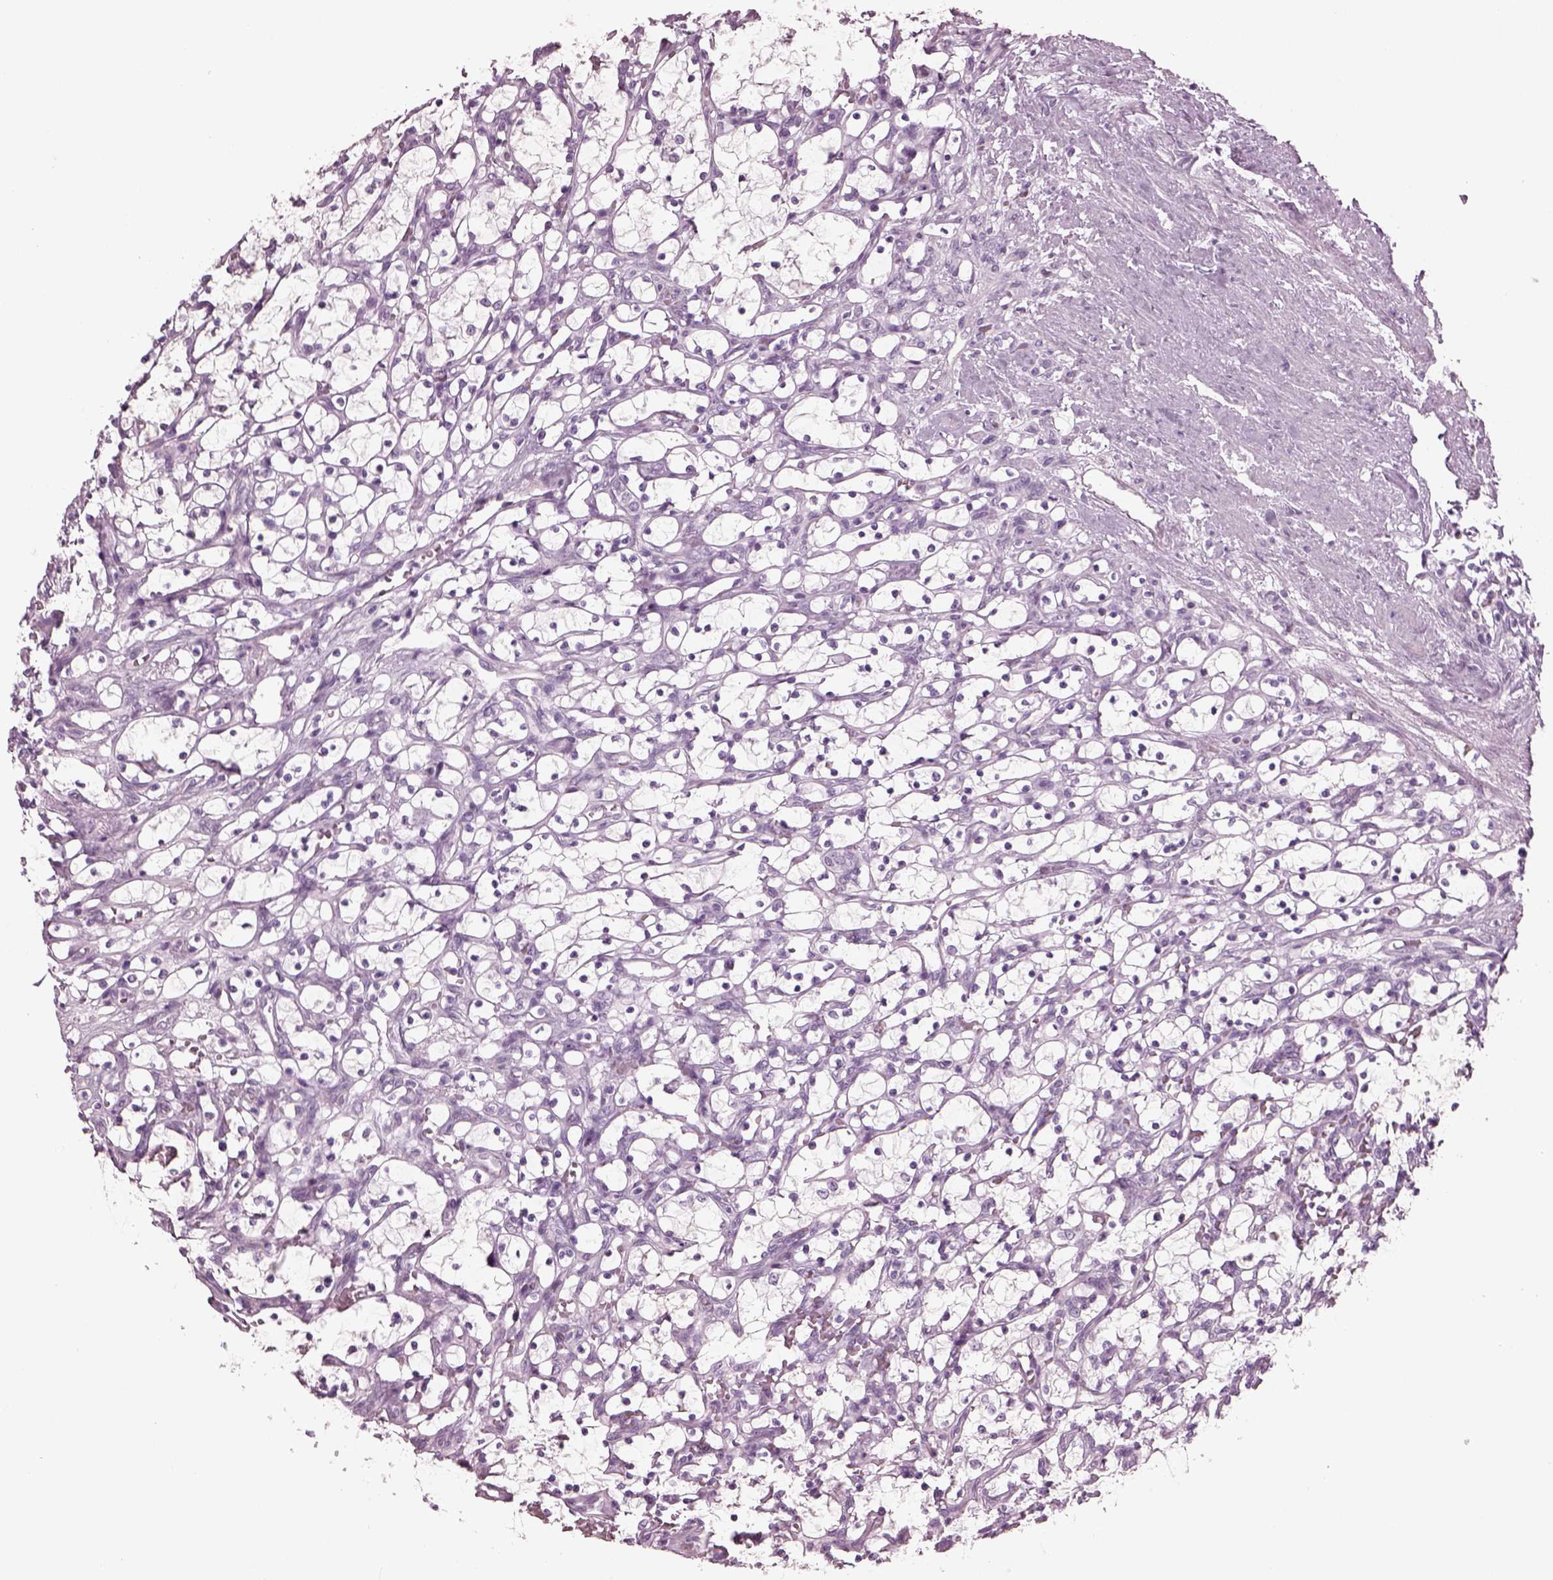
{"staining": {"intensity": "negative", "quantity": "none", "location": "none"}, "tissue": "renal cancer", "cell_type": "Tumor cells", "image_type": "cancer", "snomed": [{"axis": "morphology", "description": "Adenocarcinoma, NOS"}, {"axis": "topography", "description": "Kidney"}], "caption": "This is an immunohistochemistry histopathology image of human renal cancer. There is no staining in tumor cells.", "gene": "CYLC1", "patient": {"sex": "female", "age": 69}}